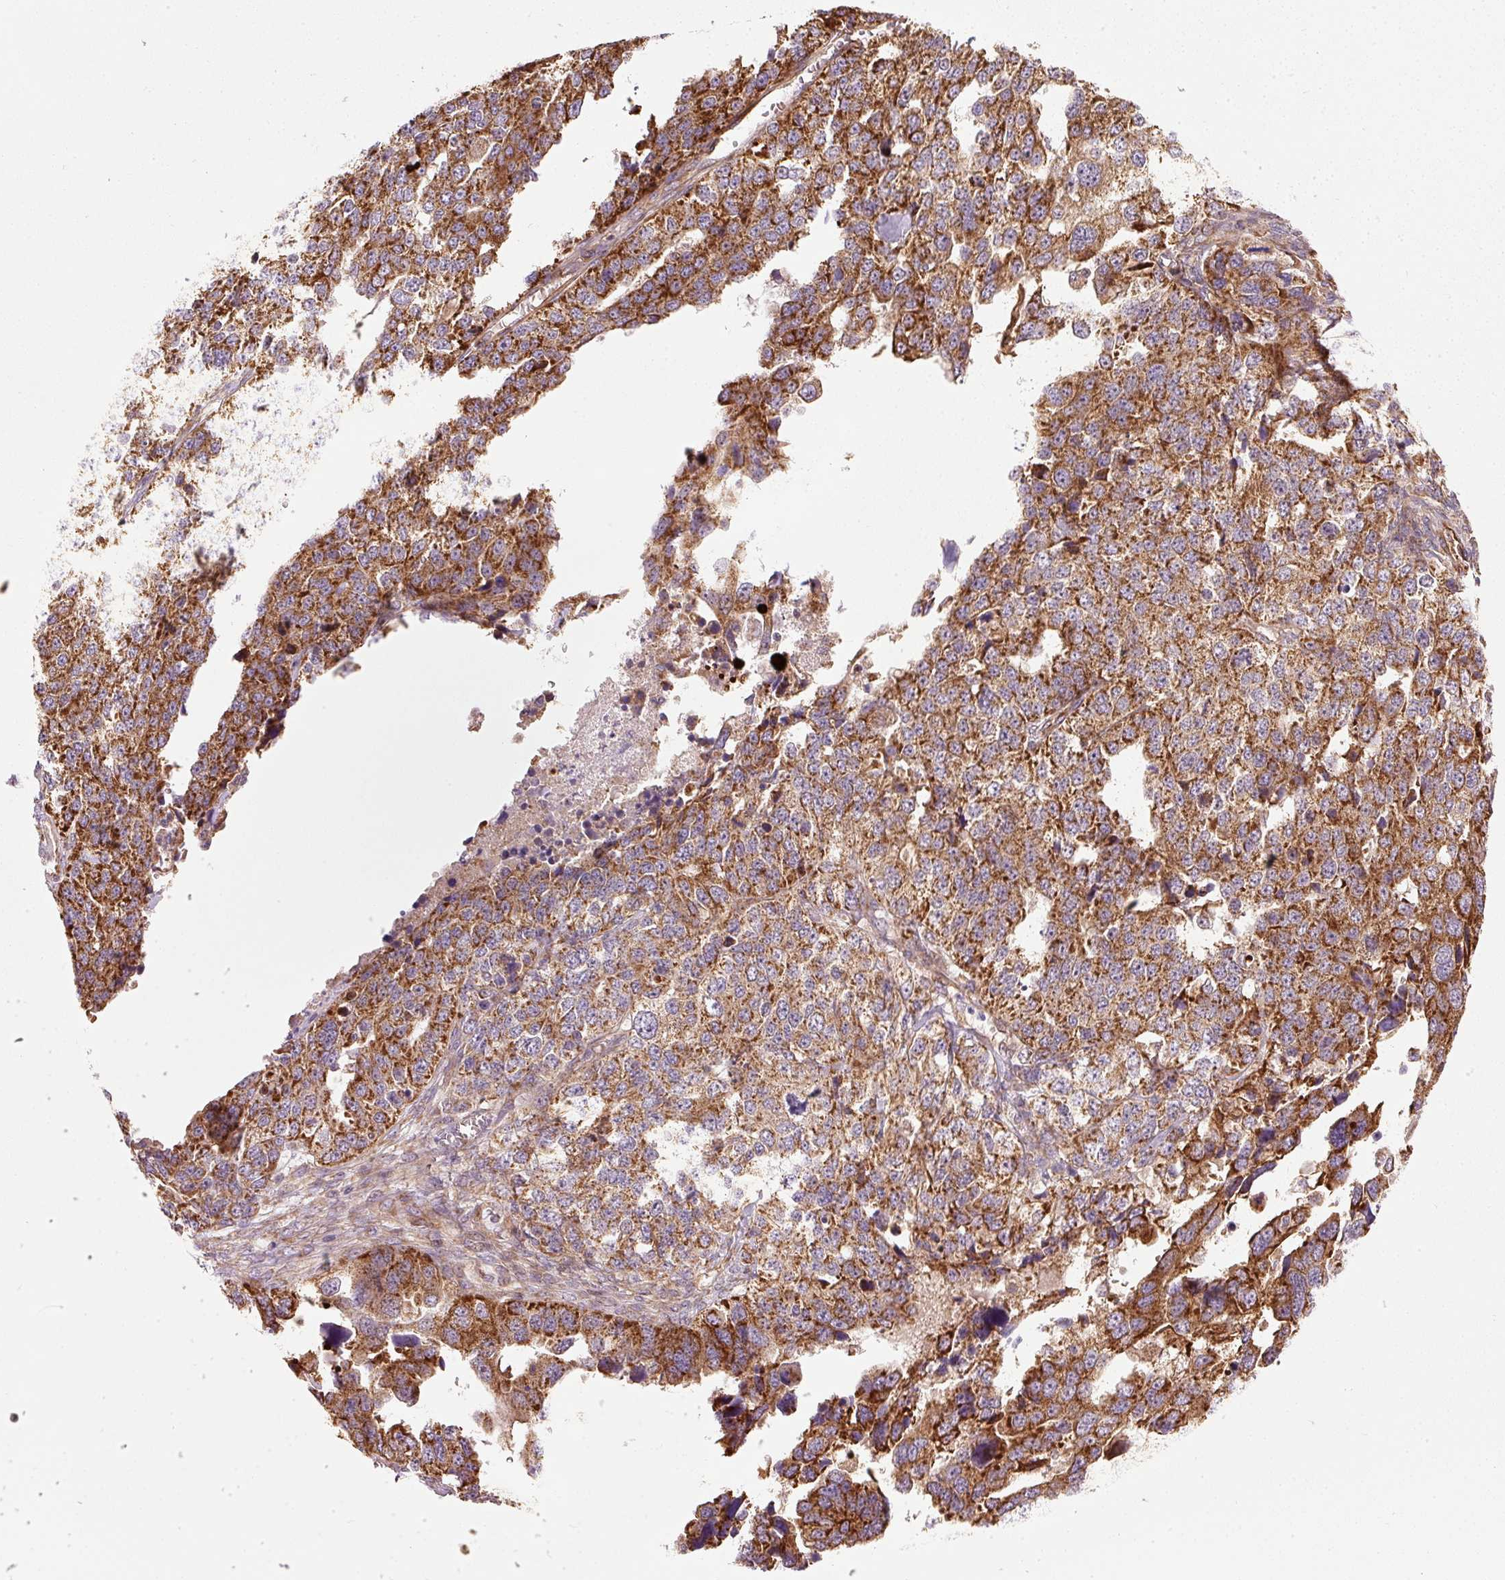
{"staining": {"intensity": "strong", "quantity": ">75%", "location": "cytoplasmic/membranous"}, "tissue": "ovarian cancer", "cell_type": "Tumor cells", "image_type": "cancer", "snomed": [{"axis": "morphology", "description": "Cystadenocarcinoma, serous, NOS"}, {"axis": "topography", "description": "Ovary"}], "caption": "Immunohistochemistry photomicrograph of serous cystadenocarcinoma (ovarian) stained for a protein (brown), which exhibits high levels of strong cytoplasmic/membranous positivity in about >75% of tumor cells.", "gene": "ISCU", "patient": {"sex": "female", "age": 76}}